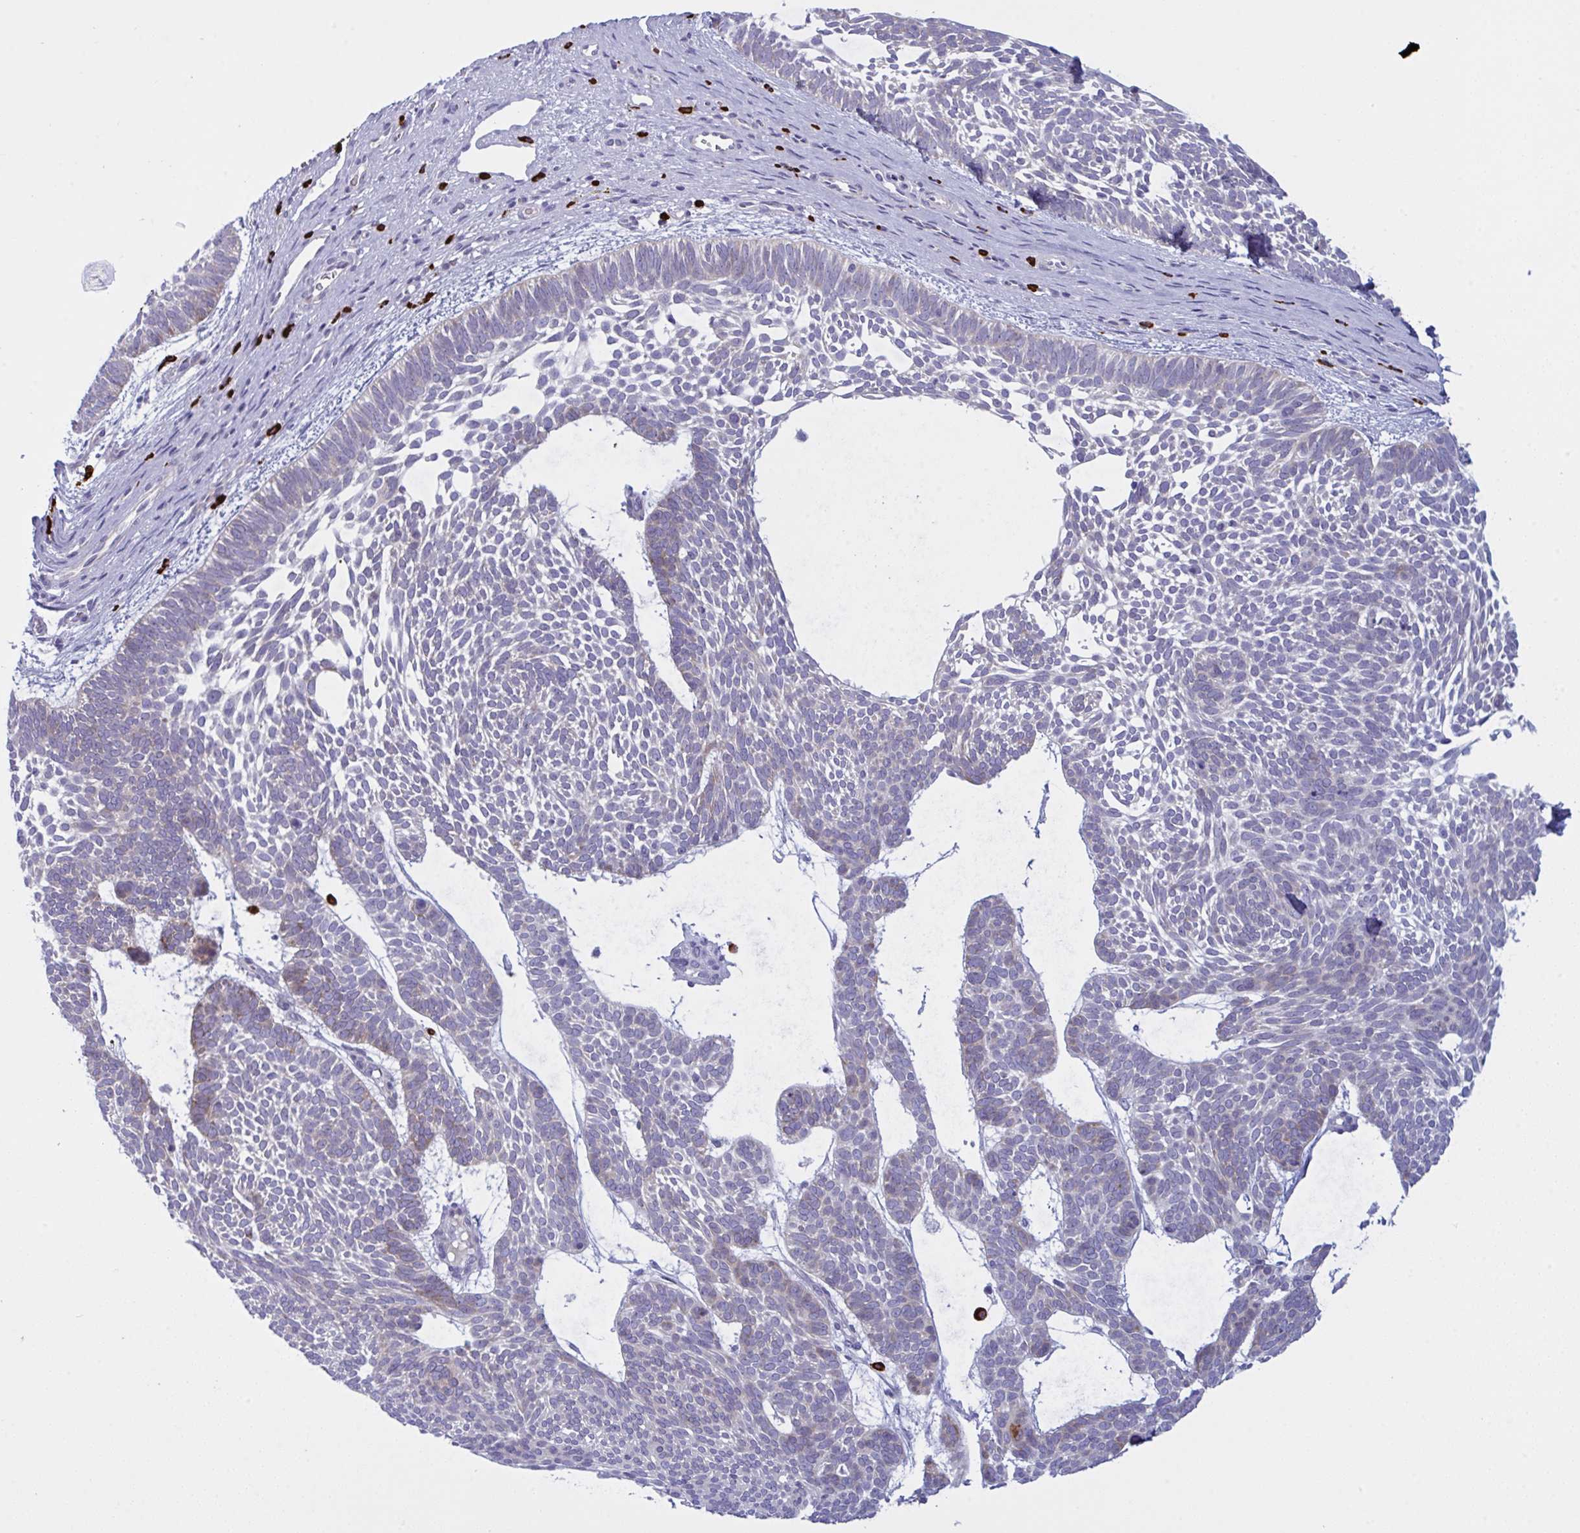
{"staining": {"intensity": "weak", "quantity": "<25%", "location": "cytoplasmic/membranous"}, "tissue": "skin cancer", "cell_type": "Tumor cells", "image_type": "cancer", "snomed": [{"axis": "morphology", "description": "Basal cell carcinoma"}, {"axis": "topography", "description": "Skin"}, {"axis": "topography", "description": "Skin of face"}], "caption": "Protein analysis of skin basal cell carcinoma shows no significant positivity in tumor cells.", "gene": "ZNF684", "patient": {"sex": "male", "age": 83}}